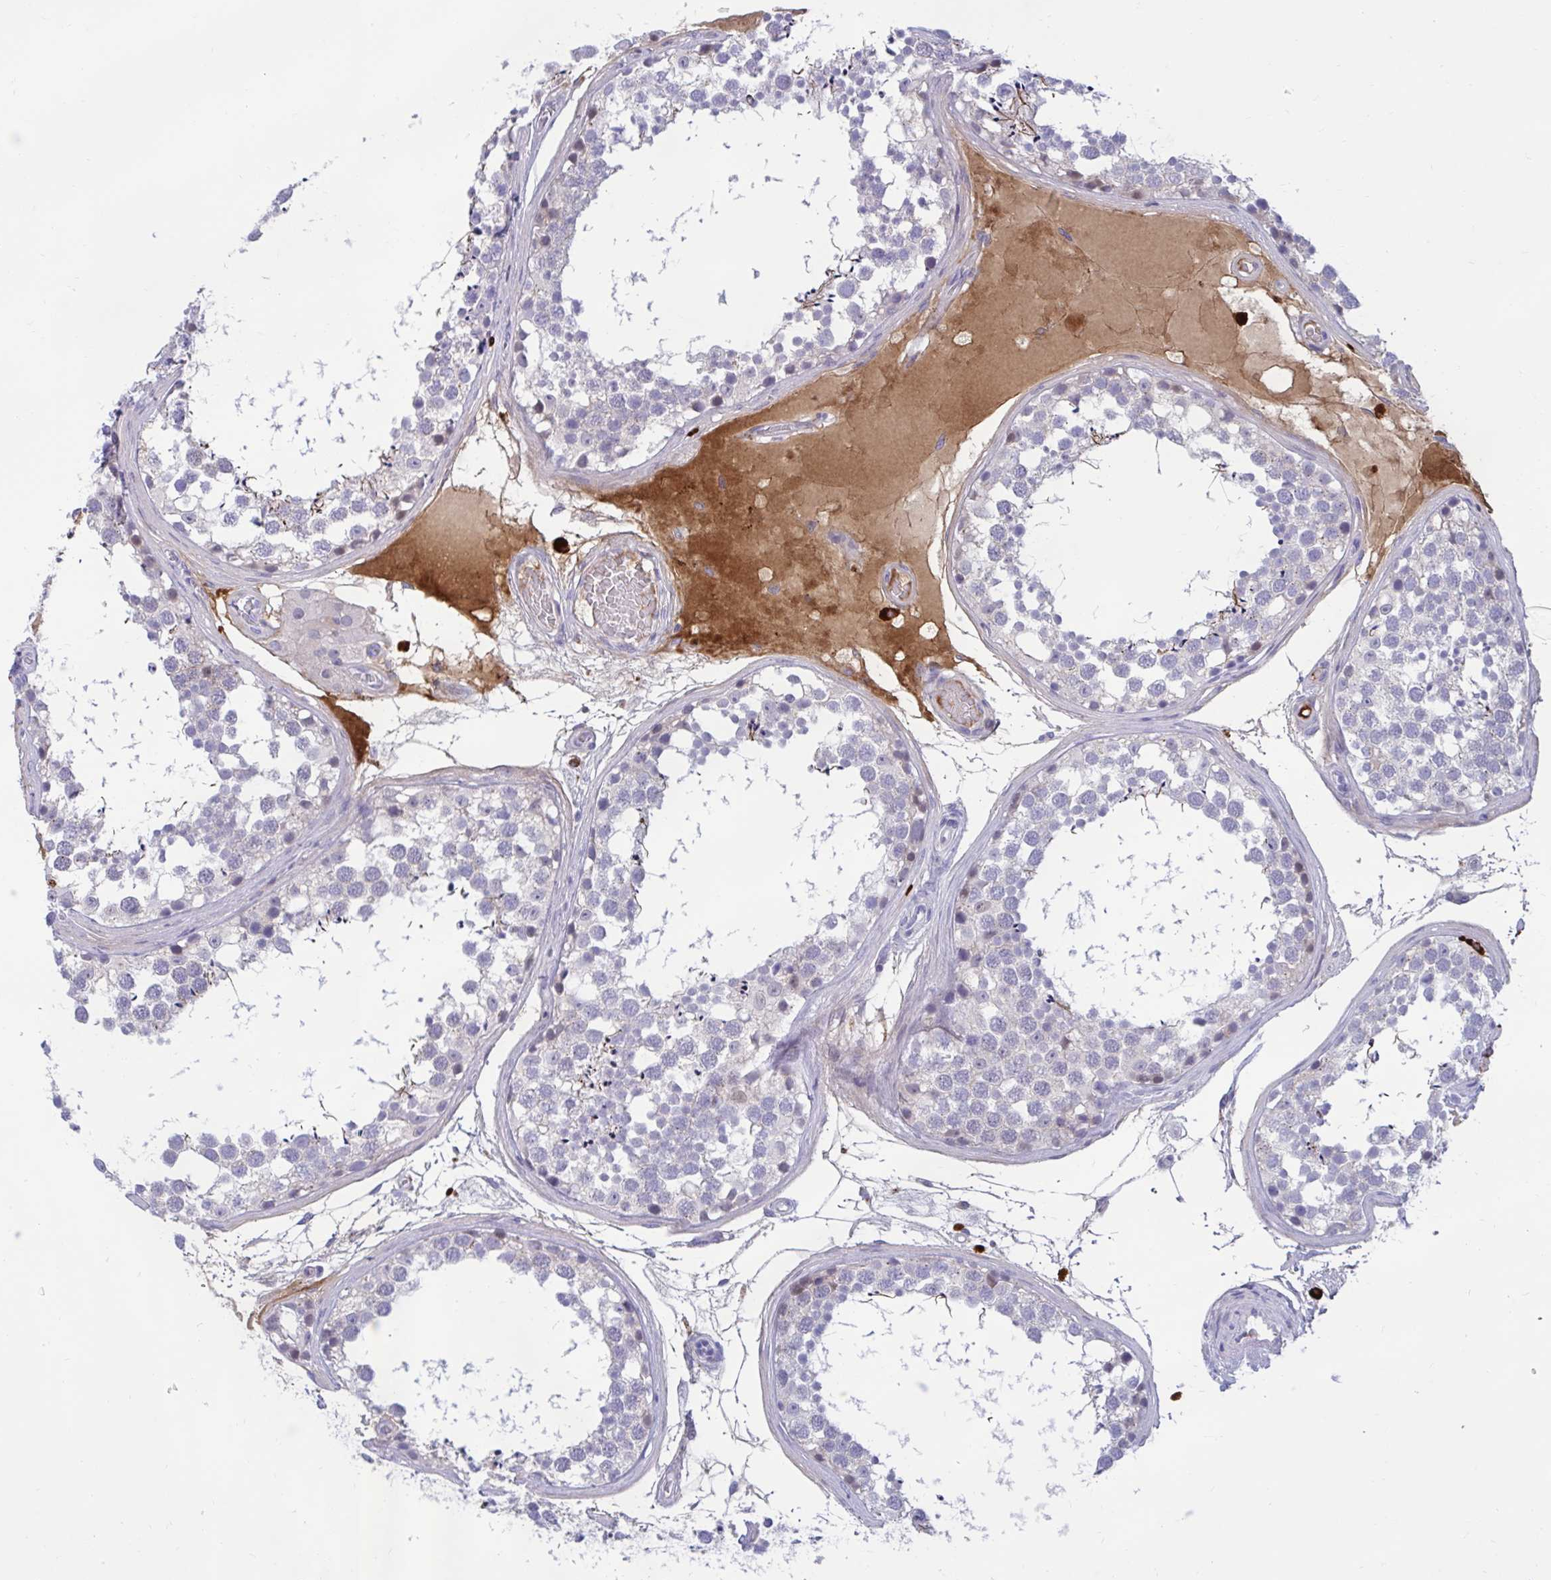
{"staining": {"intensity": "weak", "quantity": "<25%", "location": "cytoplasmic/membranous"}, "tissue": "testis", "cell_type": "Cells in seminiferous ducts", "image_type": "normal", "snomed": [{"axis": "morphology", "description": "Normal tissue, NOS"}, {"axis": "morphology", "description": "Seminoma, NOS"}, {"axis": "topography", "description": "Testis"}], "caption": "Photomicrograph shows no protein positivity in cells in seminiferous ducts of normal testis. (DAB immunohistochemistry, high magnification).", "gene": "FAM219B", "patient": {"sex": "male", "age": 65}}